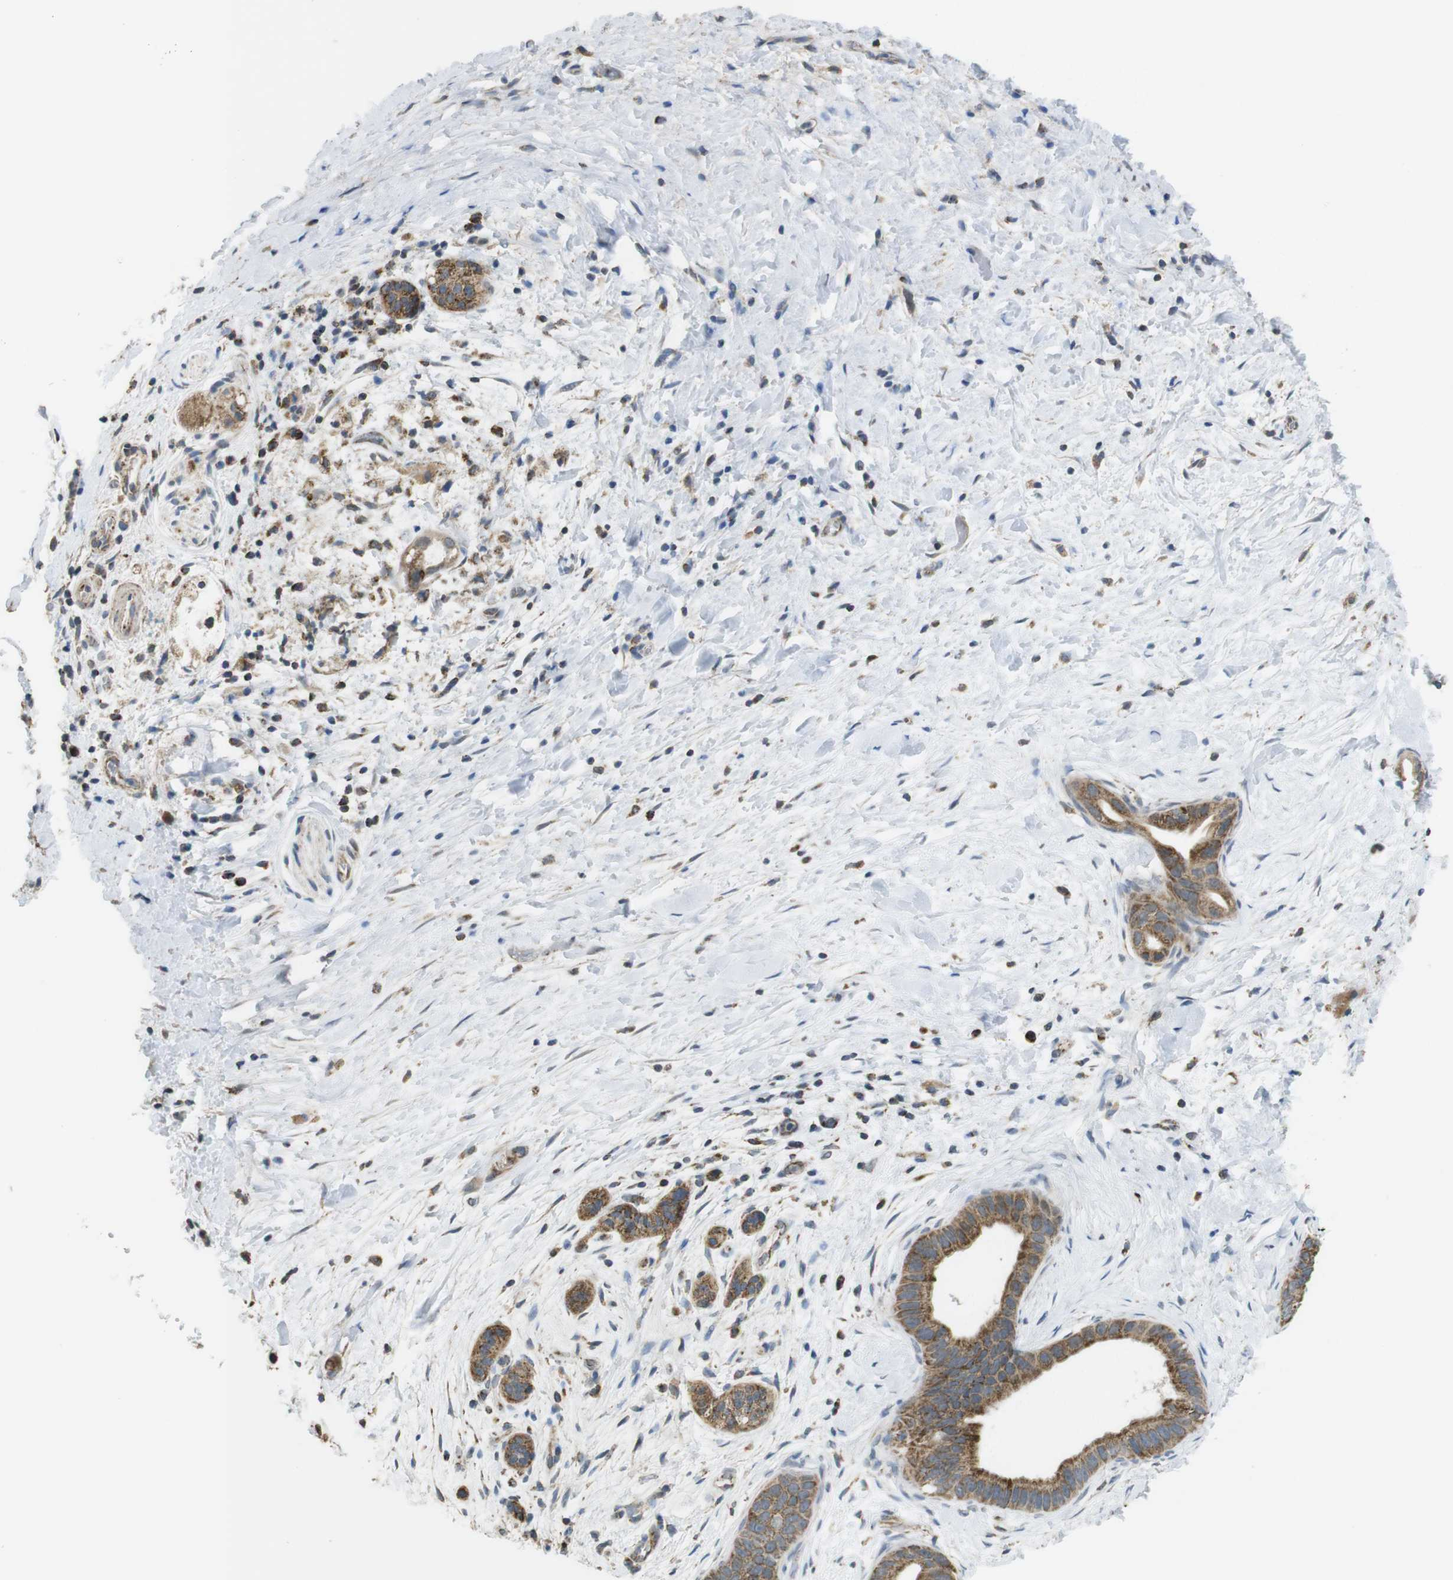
{"staining": {"intensity": "moderate", "quantity": ">75%", "location": "cytoplasmic/membranous"}, "tissue": "pancreatic cancer", "cell_type": "Tumor cells", "image_type": "cancer", "snomed": [{"axis": "morphology", "description": "Adenocarcinoma, NOS"}, {"axis": "topography", "description": "Pancreas"}], "caption": "Human pancreatic cancer stained with a protein marker reveals moderate staining in tumor cells.", "gene": "CALHM2", "patient": {"sex": "male", "age": 55}}